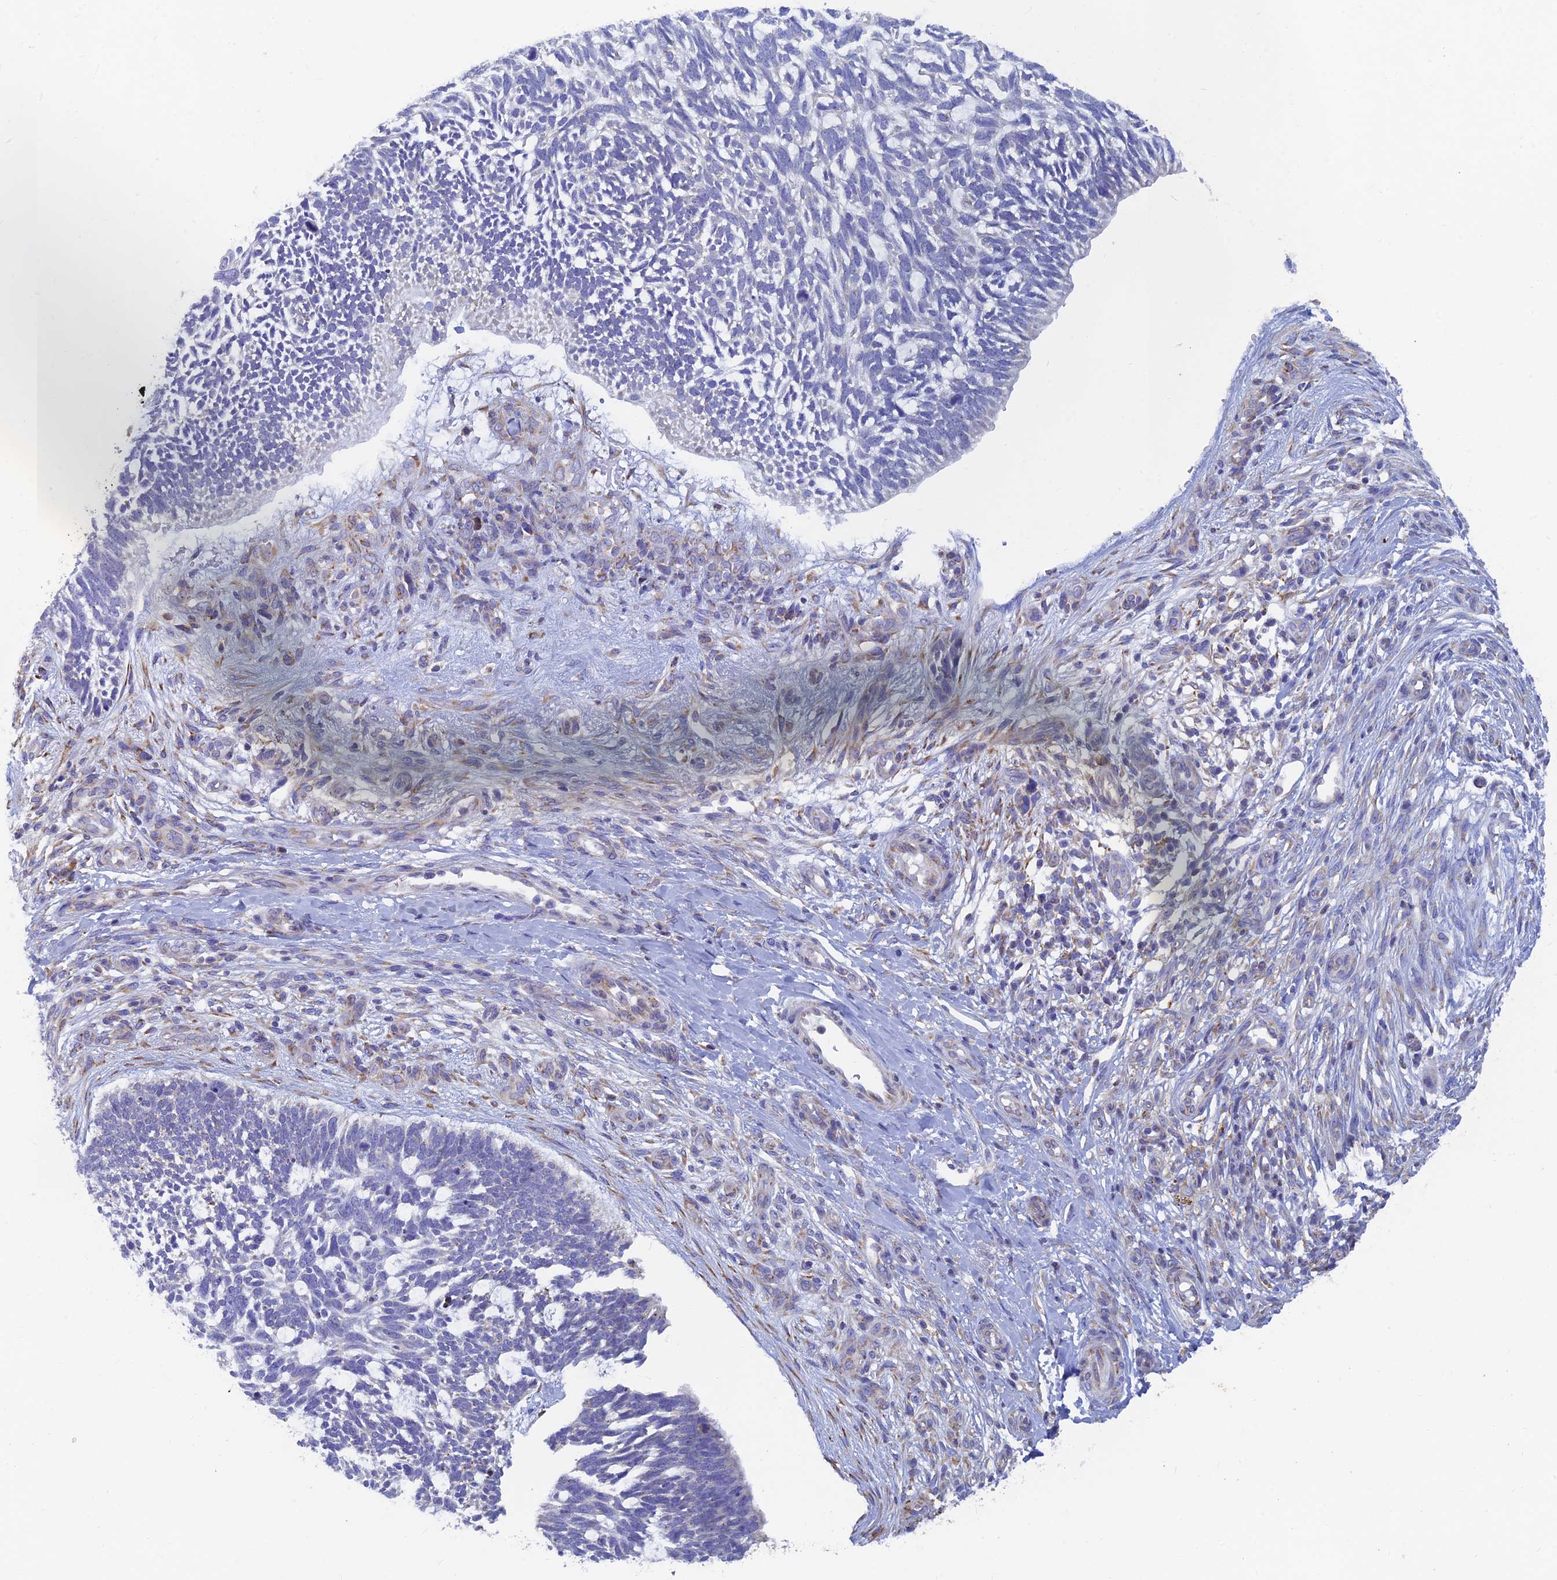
{"staining": {"intensity": "negative", "quantity": "none", "location": "none"}, "tissue": "skin cancer", "cell_type": "Tumor cells", "image_type": "cancer", "snomed": [{"axis": "morphology", "description": "Basal cell carcinoma"}, {"axis": "topography", "description": "Skin"}], "caption": "DAB (3,3'-diaminobenzidine) immunohistochemical staining of skin cancer (basal cell carcinoma) shows no significant expression in tumor cells.", "gene": "WDR35", "patient": {"sex": "male", "age": 88}}